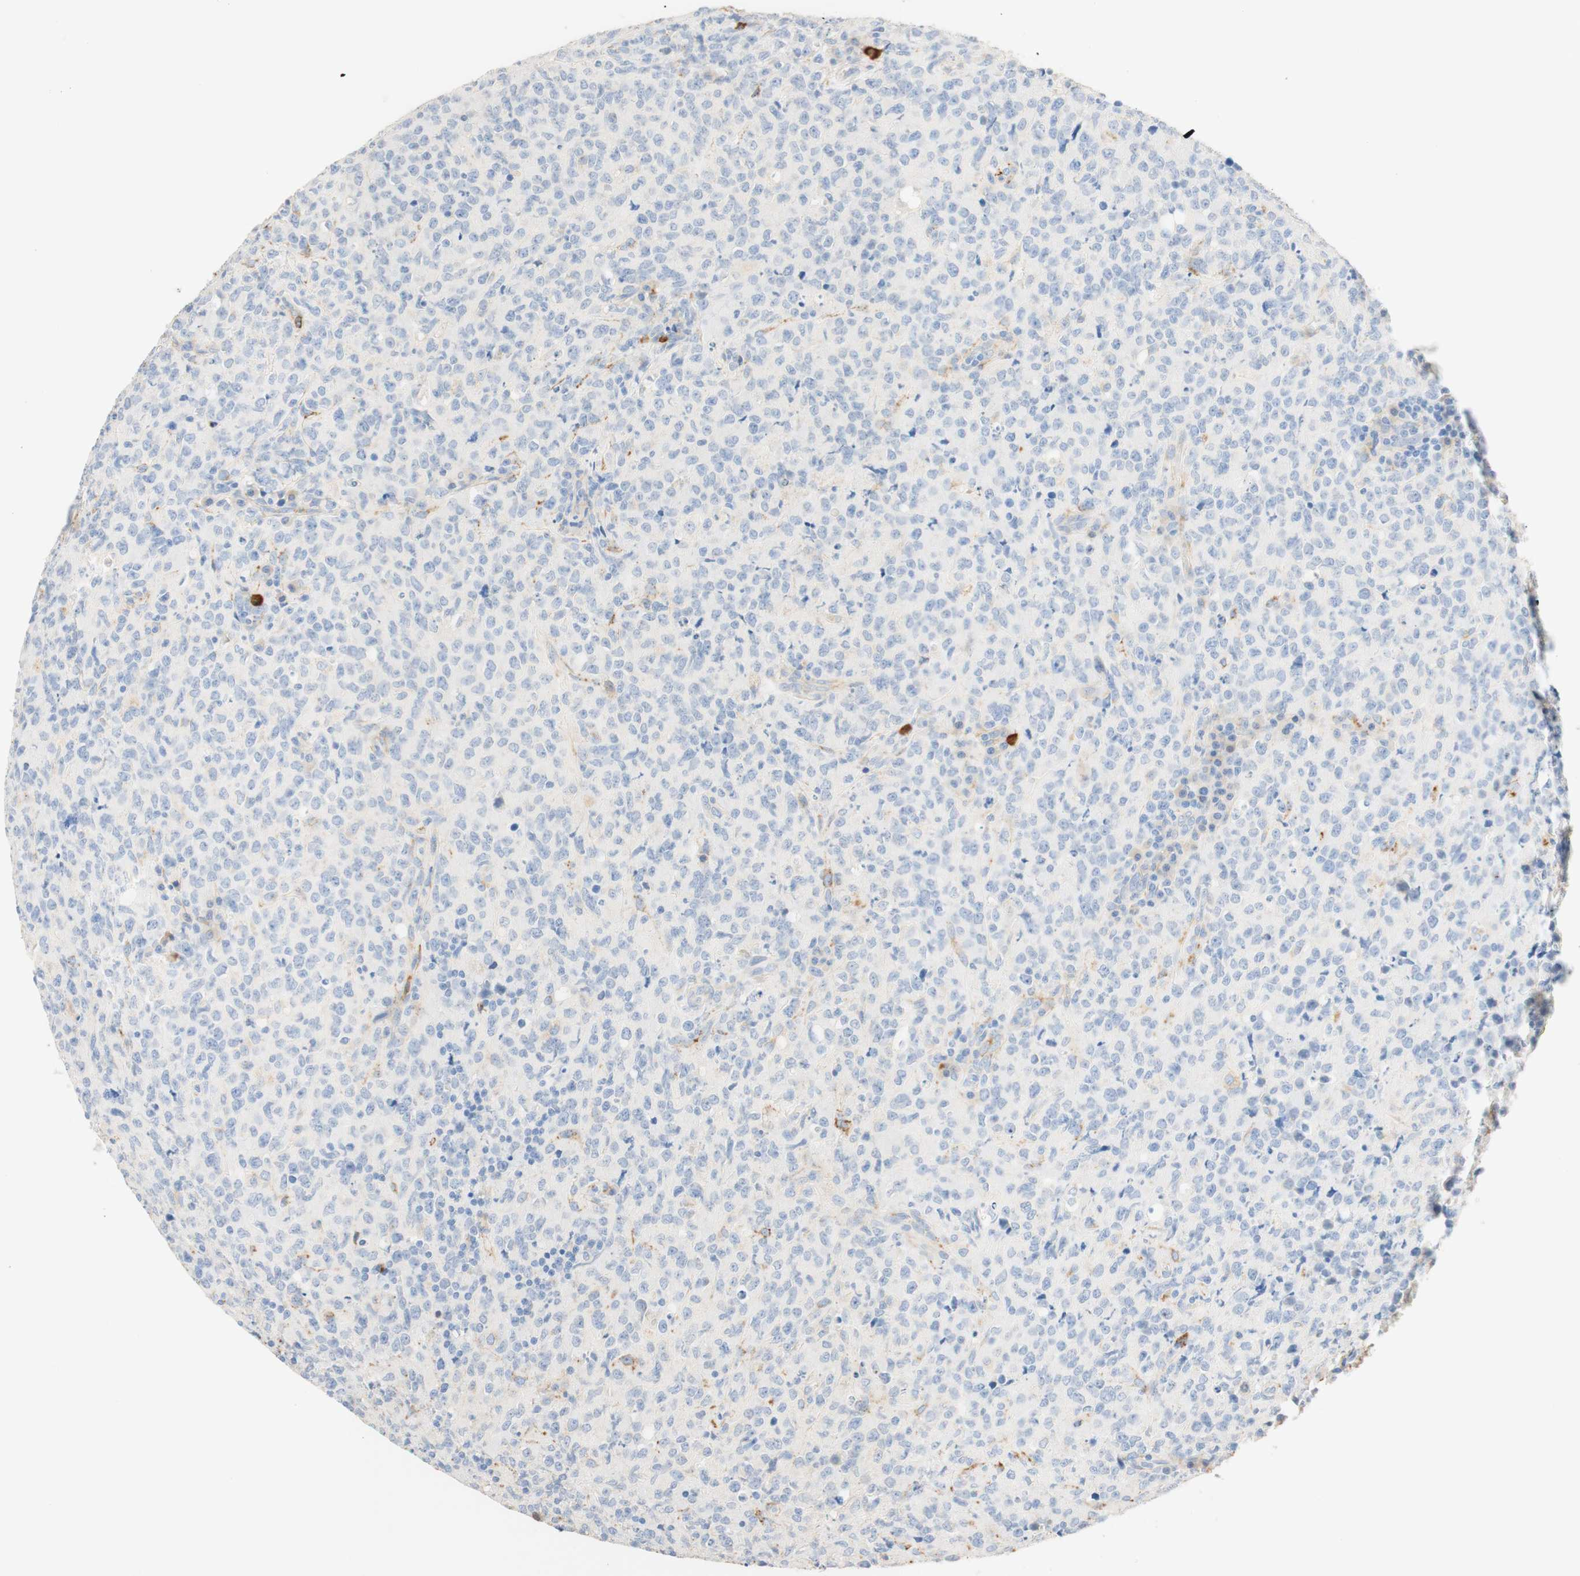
{"staining": {"intensity": "negative", "quantity": "none", "location": "none"}, "tissue": "lymphoma", "cell_type": "Tumor cells", "image_type": "cancer", "snomed": [{"axis": "morphology", "description": "Malignant lymphoma, non-Hodgkin's type, High grade"}, {"axis": "topography", "description": "Tonsil"}], "caption": "Histopathology image shows no protein staining in tumor cells of lymphoma tissue.", "gene": "CD63", "patient": {"sex": "female", "age": 36}}